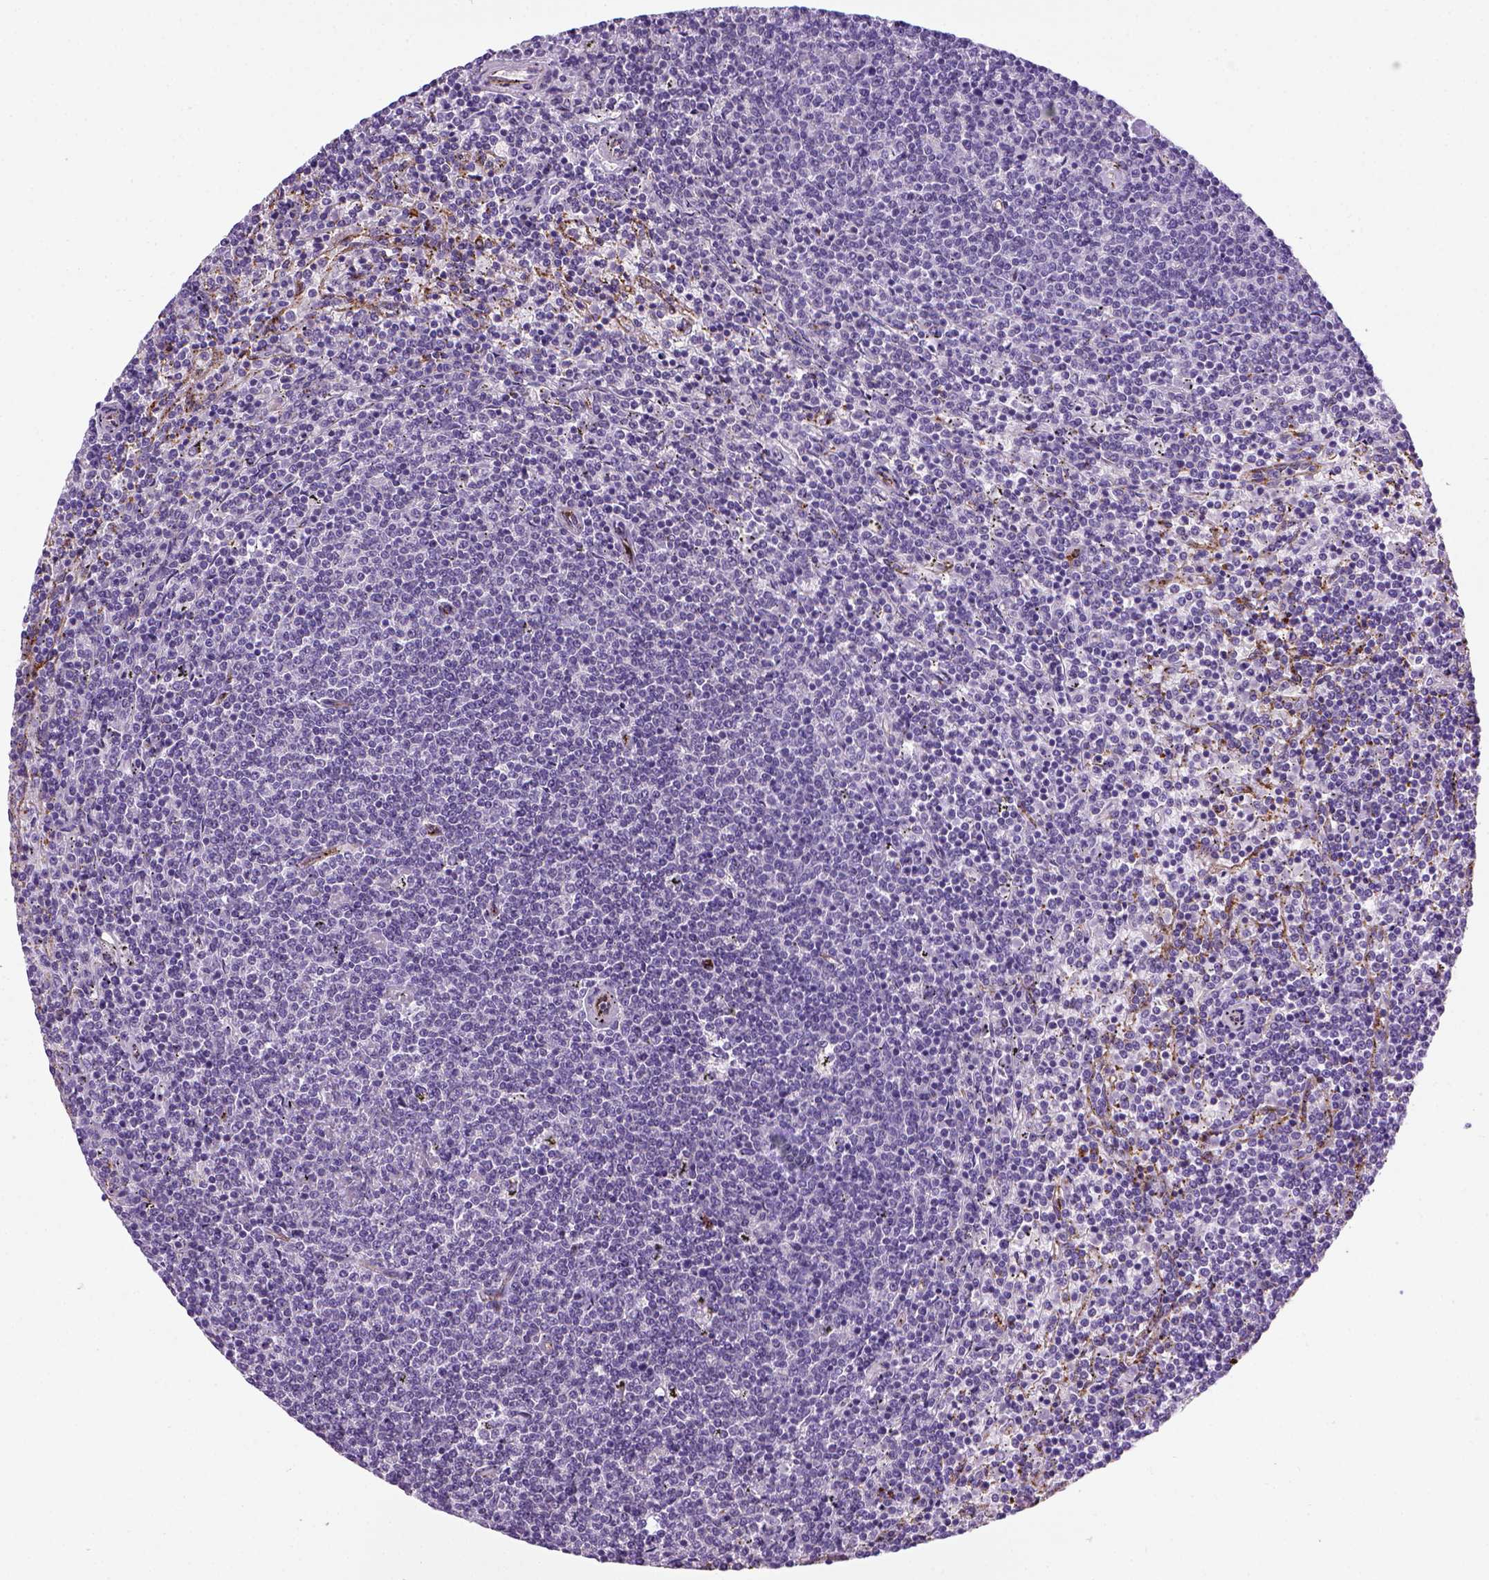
{"staining": {"intensity": "negative", "quantity": "none", "location": "none"}, "tissue": "lymphoma", "cell_type": "Tumor cells", "image_type": "cancer", "snomed": [{"axis": "morphology", "description": "Malignant lymphoma, non-Hodgkin's type, Low grade"}, {"axis": "topography", "description": "Spleen"}], "caption": "Tumor cells are negative for brown protein staining in low-grade malignant lymphoma, non-Hodgkin's type. (Brightfield microscopy of DAB (3,3'-diaminobenzidine) immunohistochemistry at high magnification).", "gene": "VWF", "patient": {"sex": "female", "age": 50}}